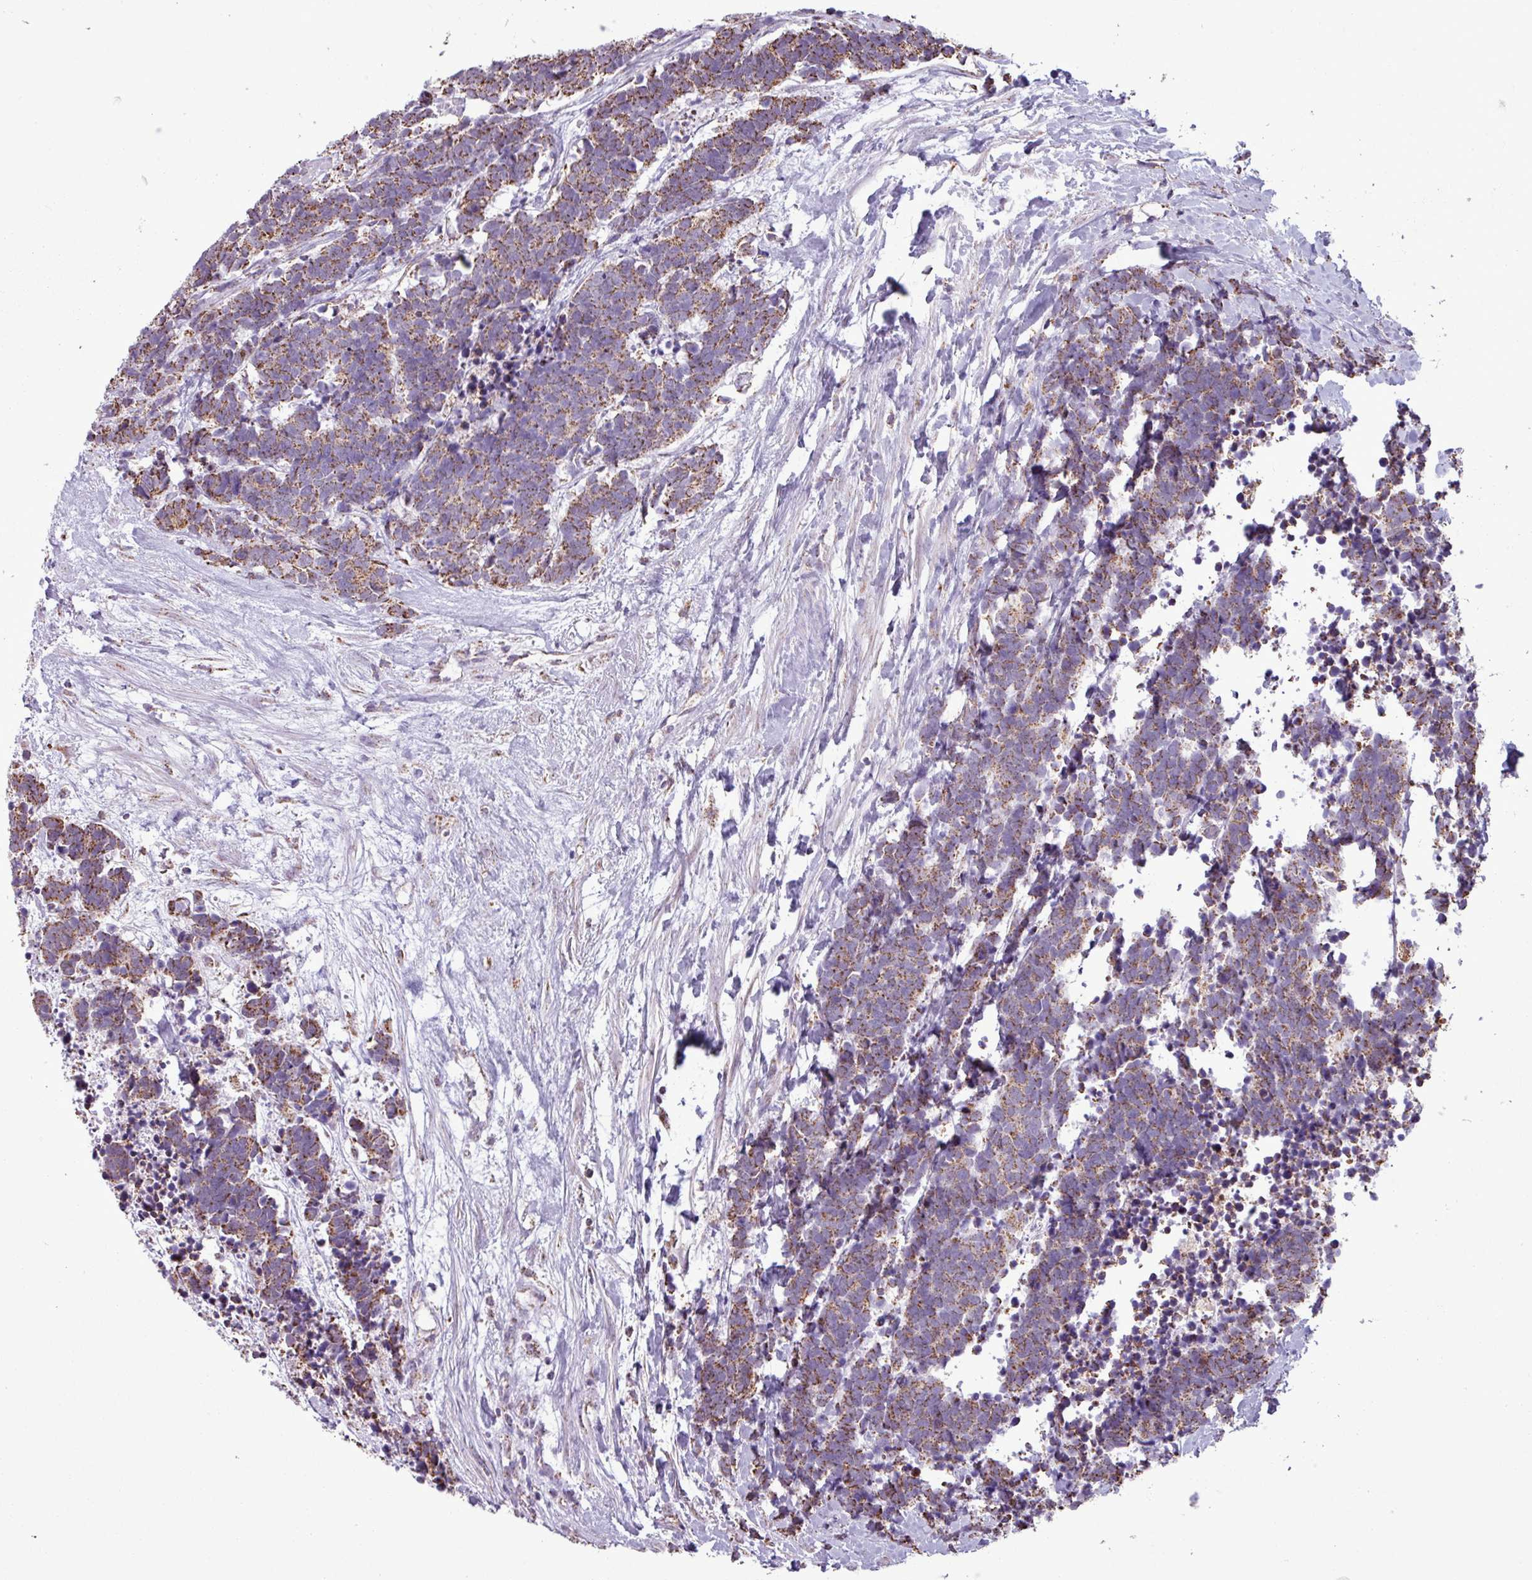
{"staining": {"intensity": "moderate", "quantity": ">75%", "location": "cytoplasmic/membranous"}, "tissue": "carcinoid", "cell_type": "Tumor cells", "image_type": "cancer", "snomed": [{"axis": "morphology", "description": "Carcinoma, NOS"}, {"axis": "morphology", "description": "Carcinoid, malignant, NOS"}, {"axis": "topography", "description": "Prostate"}], "caption": "DAB immunohistochemical staining of carcinoid exhibits moderate cytoplasmic/membranous protein staining in about >75% of tumor cells.", "gene": "ALG8", "patient": {"sex": "male", "age": 57}}